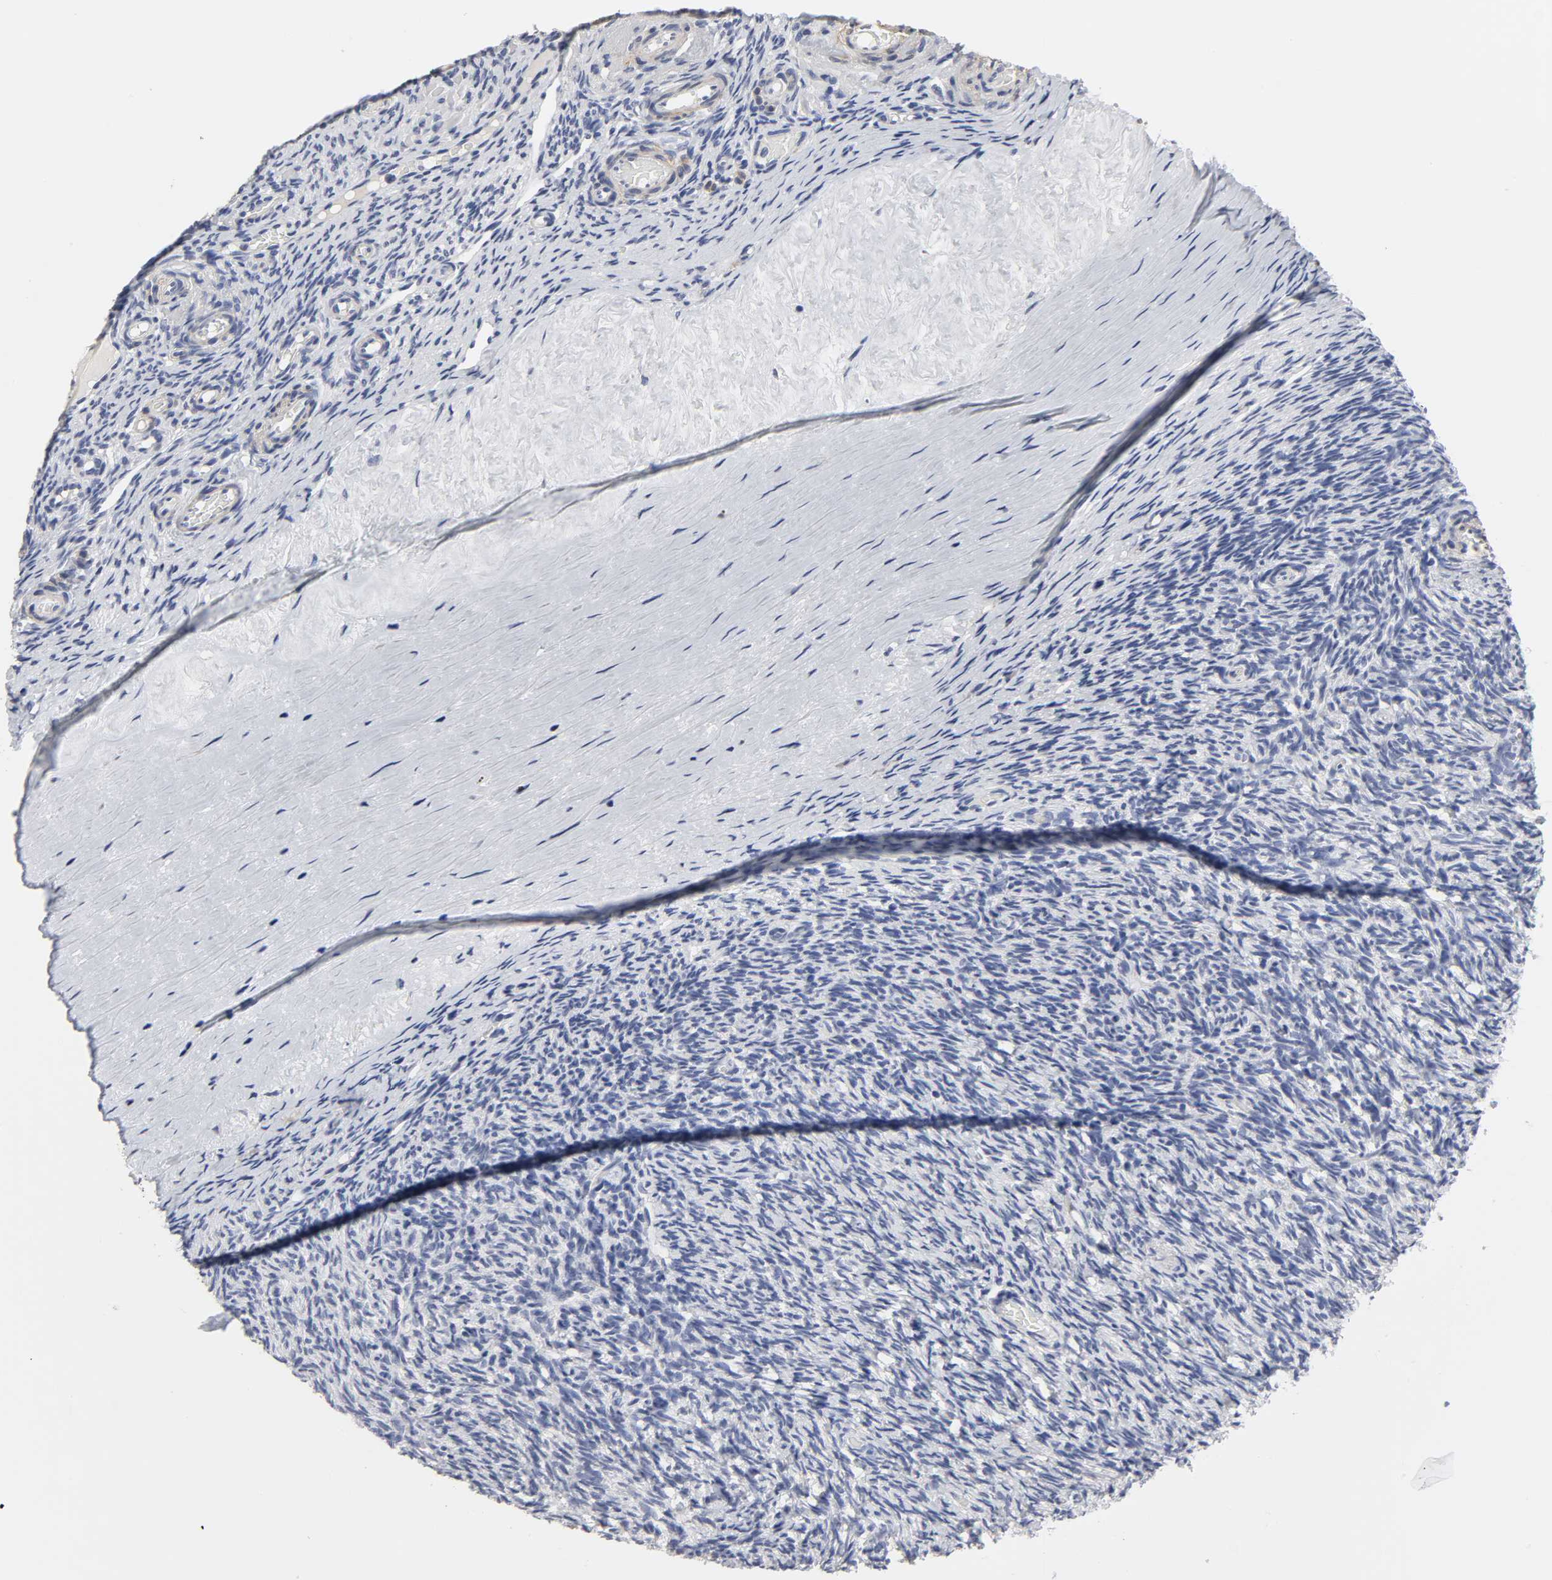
{"staining": {"intensity": "negative", "quantity": "none", "location": "none"}, "tissue": "ovary", "cell_type": "Ovarian stroma cells", "image_type": "normal", "snomed": [{"axis": "morphology", "description": "Normal tissue, NOS"}, {"axis": "topography", "description": "Ovary"}], "caption": "Image shows no protein expression in ovarian stroma cells of normal ovary.", "gene": "GRHL2", "patient": {"sex": "female", "age": 60}}